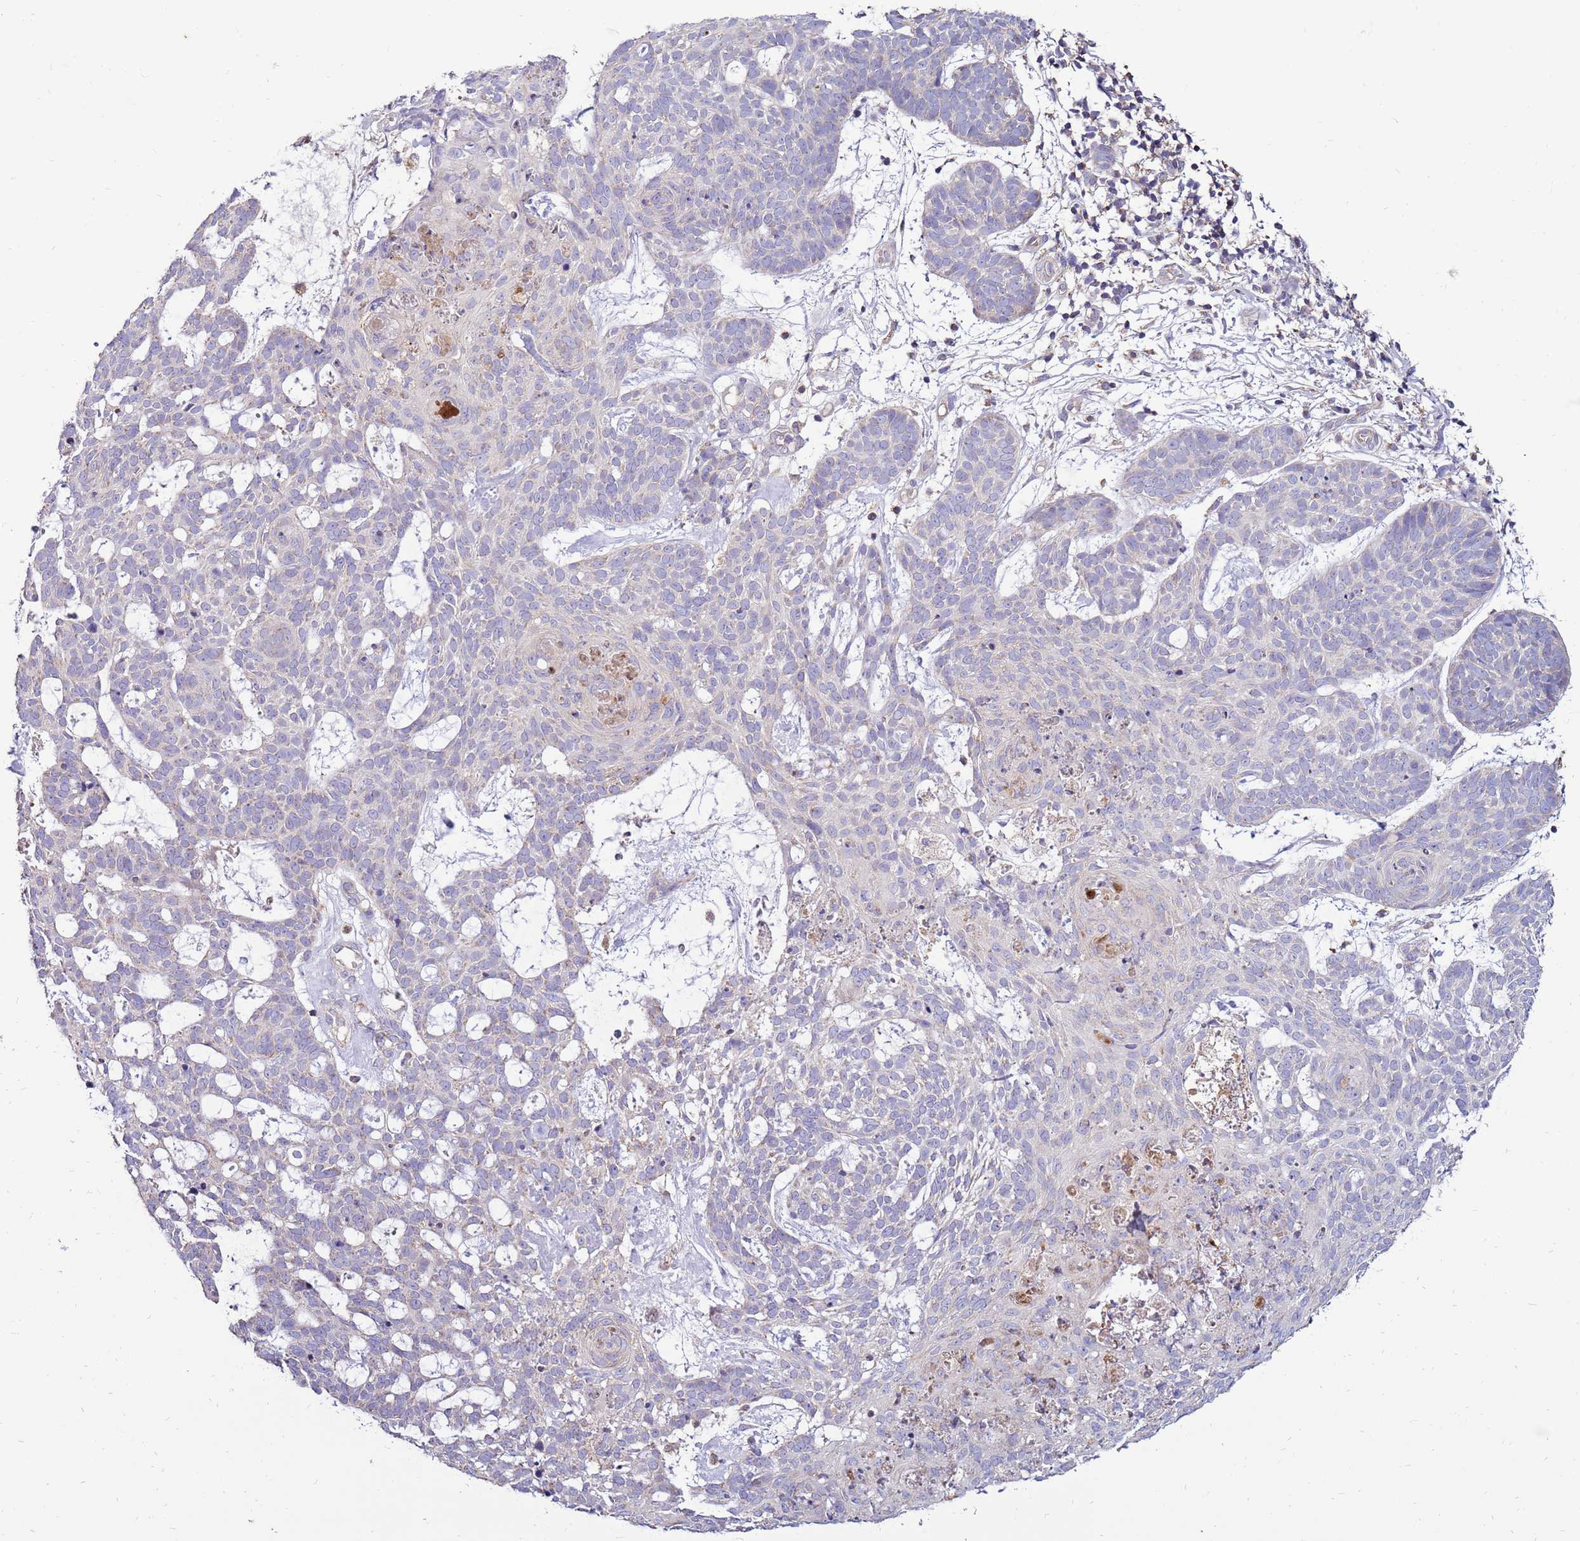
{"staining": {"intensity": "negative", "quantity": "none", "location": "none"}, "tissue": "skin cancer", "cell_type": "Tumor cells", "image_type": "cancer", "snomed": [{"axis": "morphology", "description": "Basal cell carcinoma"}, {"axis": "topography", "description": "Skin"}], "caption": "Tumor cells are negative for brown protein staining in skin cancer (basal cell carcinoma).", "gene": "TRAPPC4", "patient": {"sex": "female", "age": 89}}